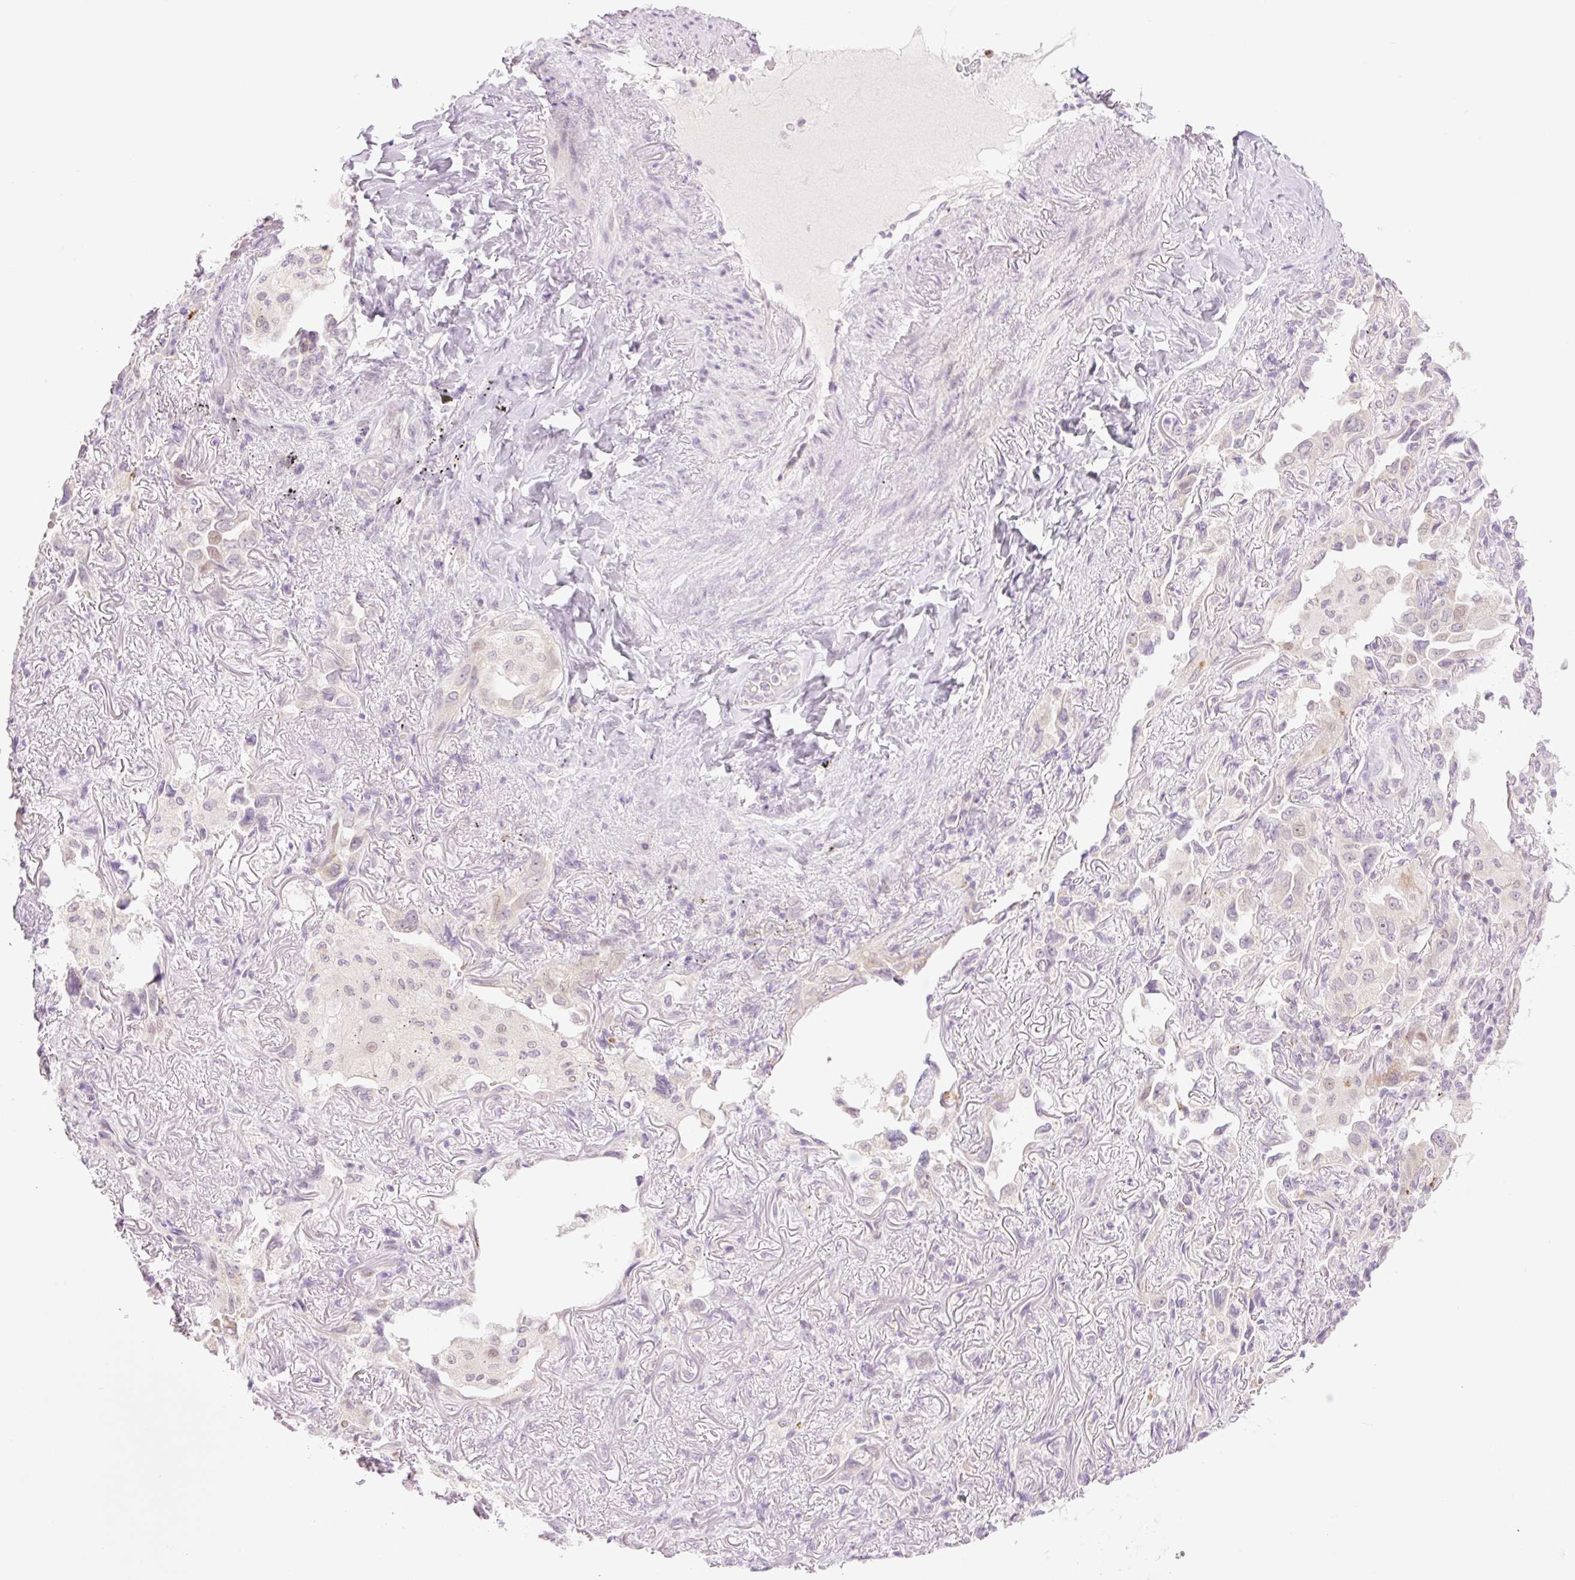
{"staining": {"intensity": "weak", "quantity": "<25%", "location": "nuclear"}, "tissue": "lung cancer", "cell_type": "Tumor cells", "image_type": "cancer", "snomed": [{"axis": "morphology", "description": "Adenocarcinoma, NOS"}, {"axis": "topography", "description": "Lung"}], "caption": "The immunohistochemistry (IHC) image has no significant positivity in tumor cells of lung cancer (adenocarcinoma) tissue.", "gene": "SPRYD4", "patient": {"sex": "female", "age": 69}}